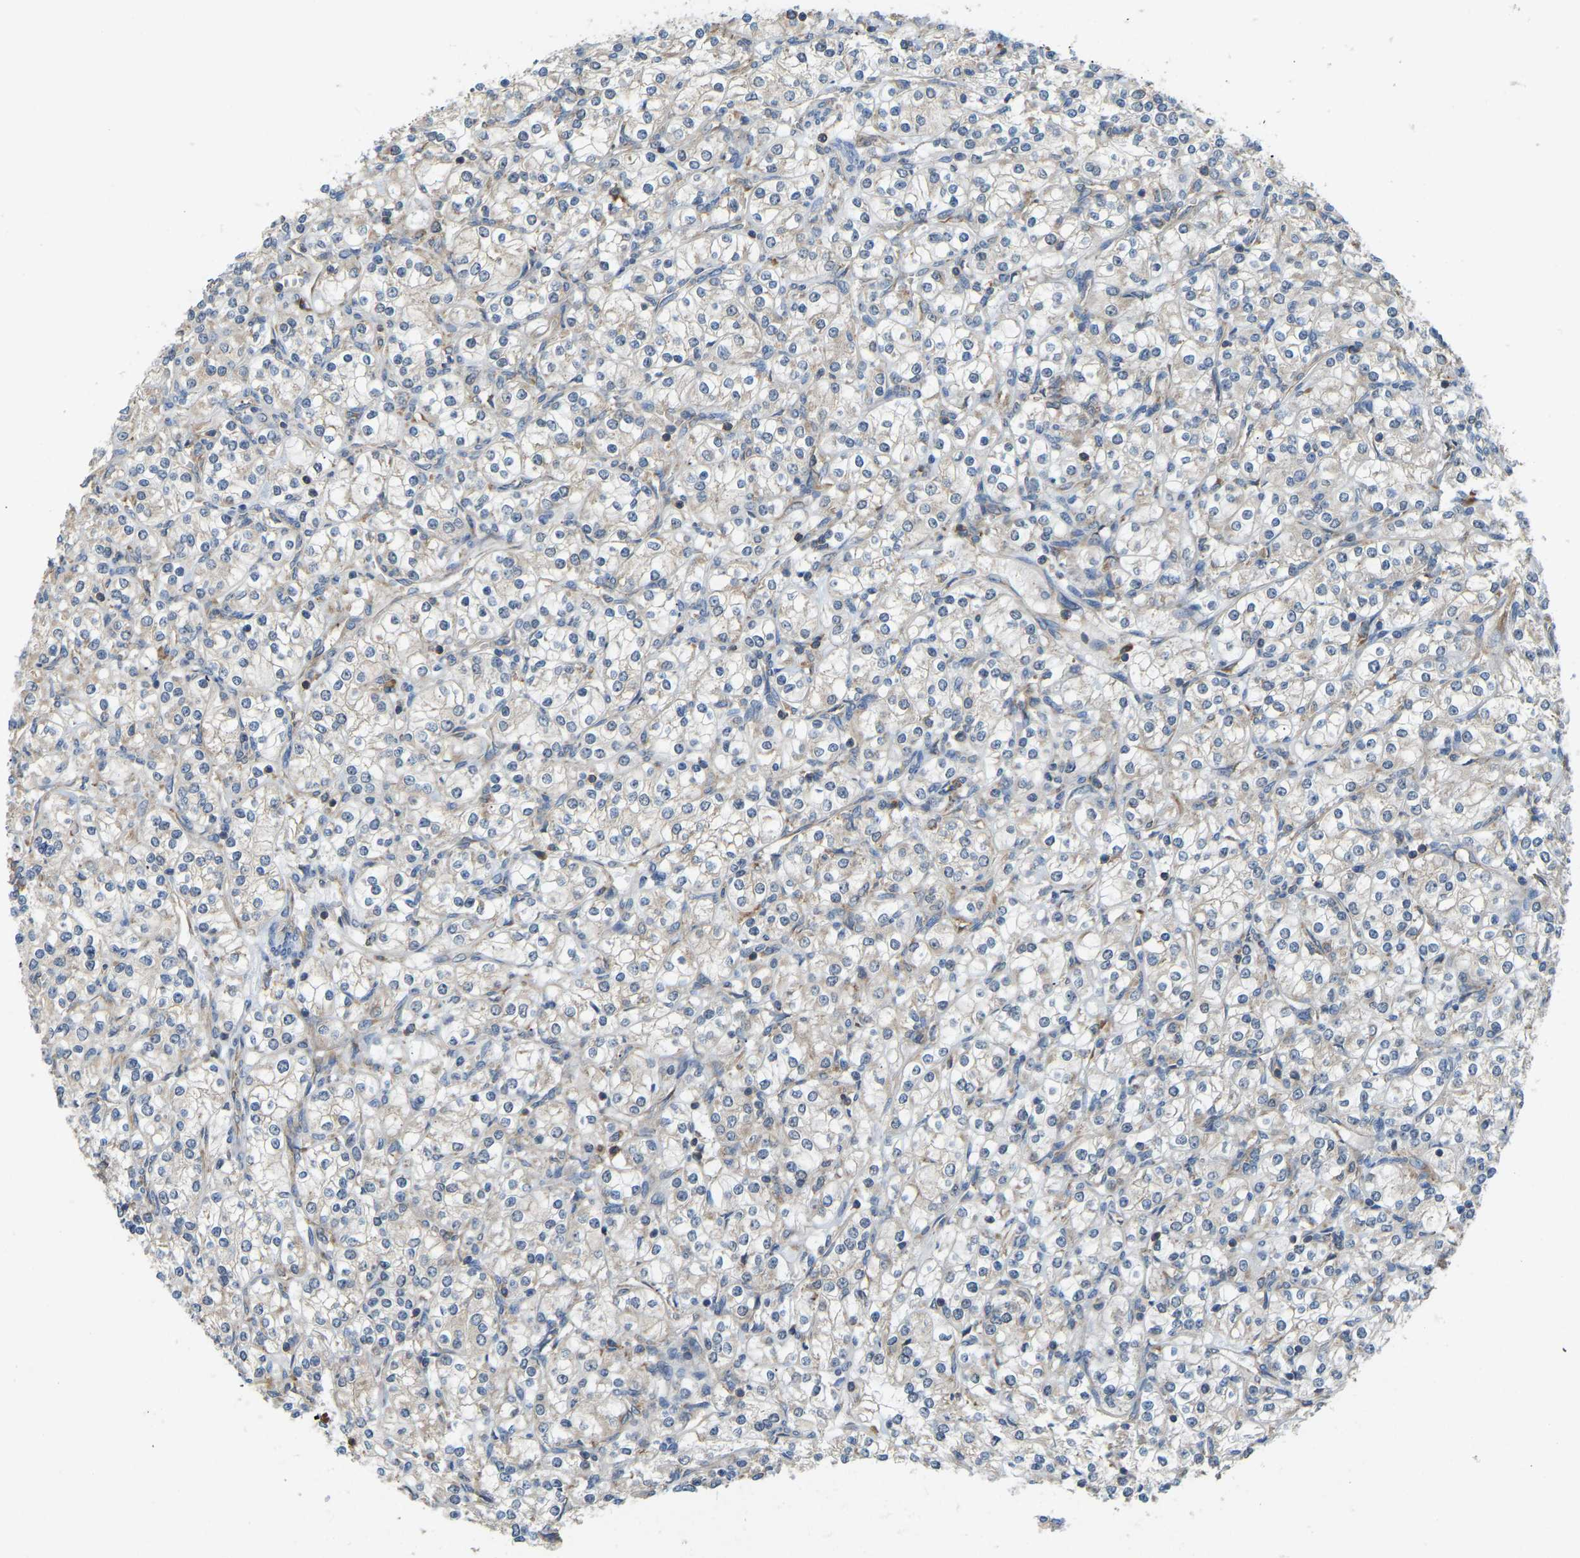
{"staining": {"intensity": "weak", "quantity": "<25%", "location": "cytoplasmic/membranous"}, "tissue": "renal cancer", "cell_type": "Tumor cells", "image_type": "cancer", "snomed": [{"axis": "morphology", "description": "Adenocarcinoma, NOS"}, {"axis": "topography", "description": "Kidney"}], "caption": "Human adenocarcinoma (renal) stained for a protein using immunohistochemistry demonstrates no positivity in tumor cells.", "gene": "RPS6KB2", "patient": {"sex": "male", "age": 77}}